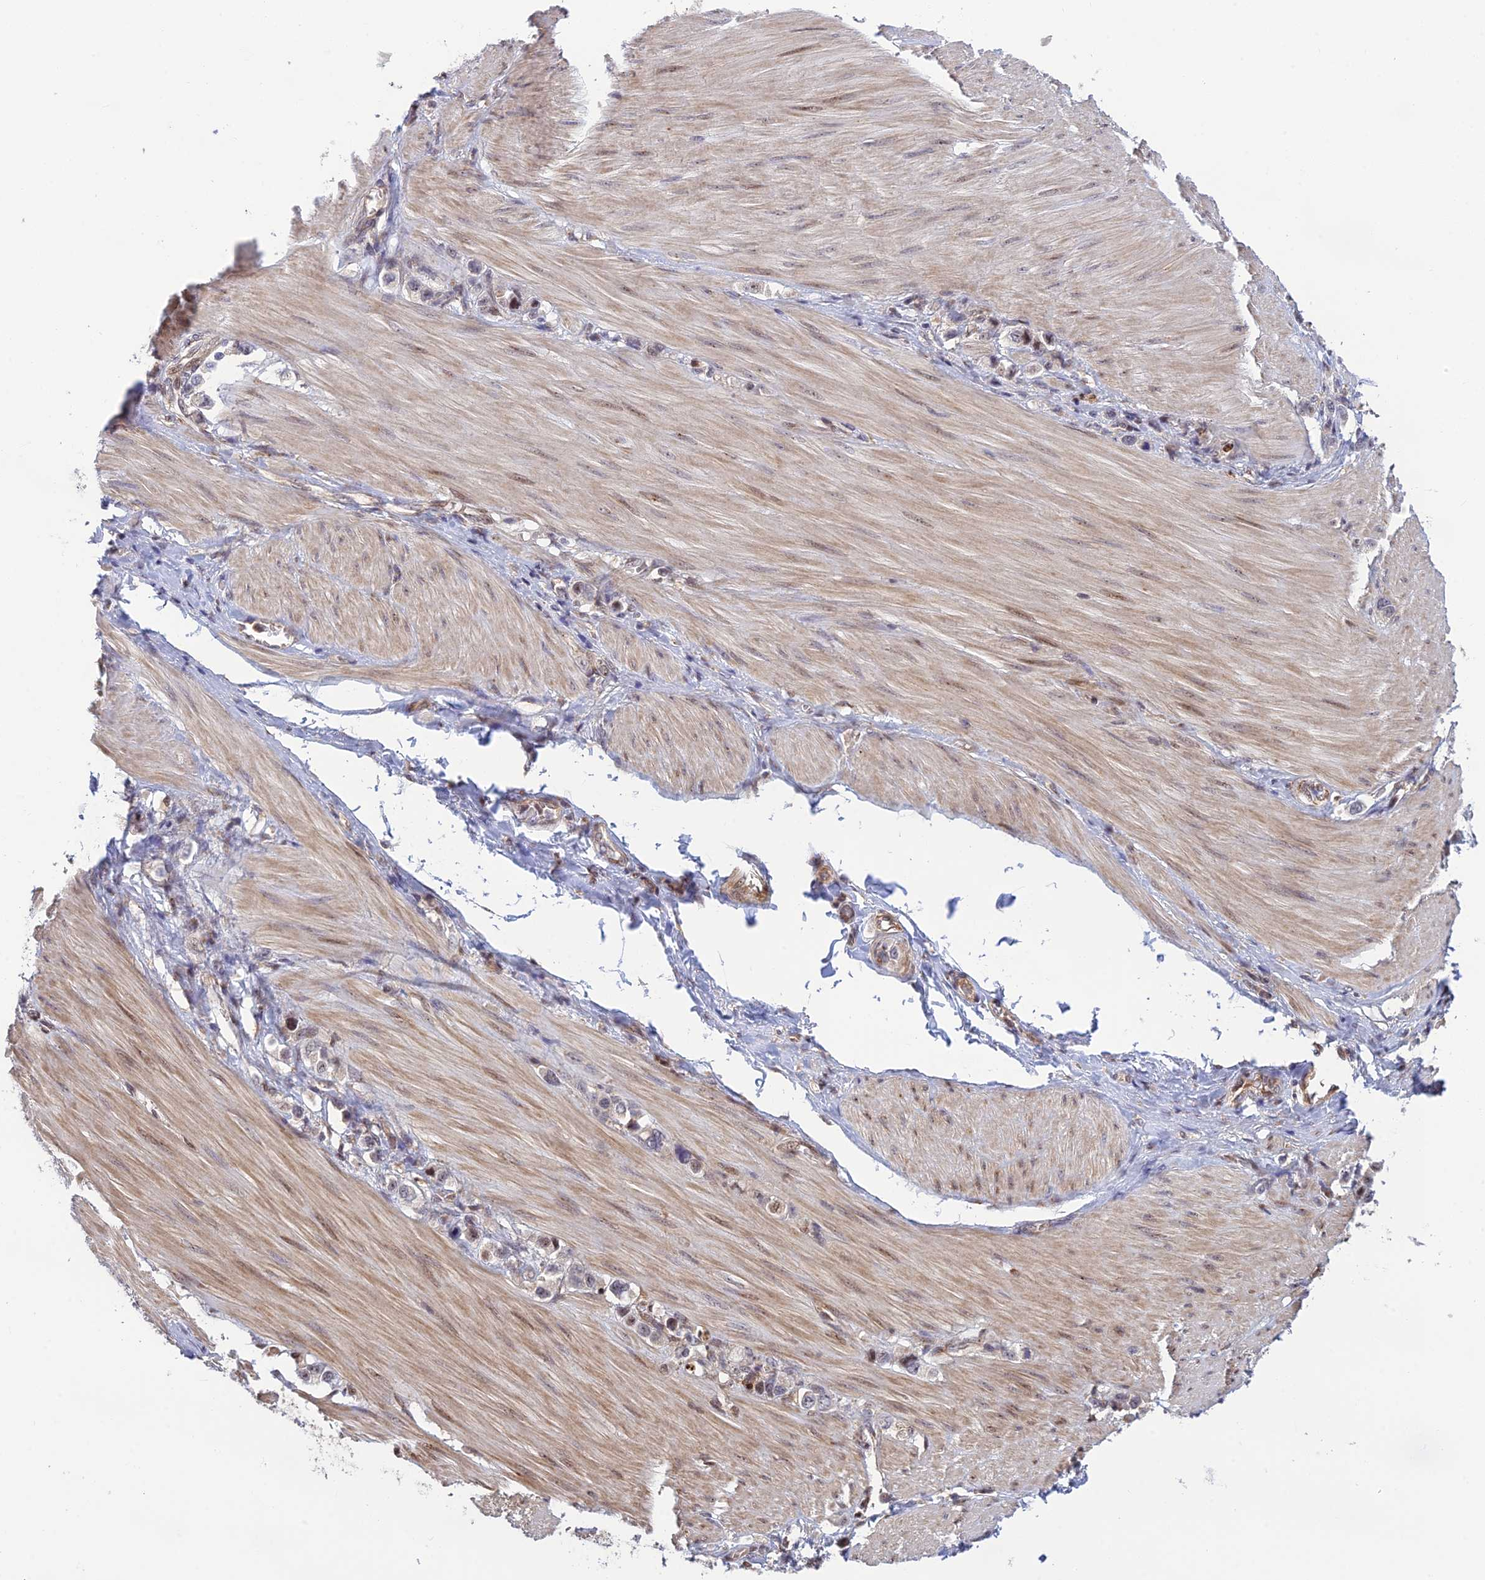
{"staining": {"intensity": "moderate", "quantity": "<25%", "location": "nuclear"}, "tissue": "stomach cancer", "cell_type": "Tumor cells", "image_type": "cancer", "snomed": [{"axis": "morphology", "description": "Adenocarcinoma, NOS"}, {"axis": "topography", "description": "Stomach"}], "caption": "Stomach adenocarcinoma tissue reveals moderate nuclear staining in approximately <25% of tumor cells", "gene": "UFSP2", "patient": {"sex": "female", "age": 65}}